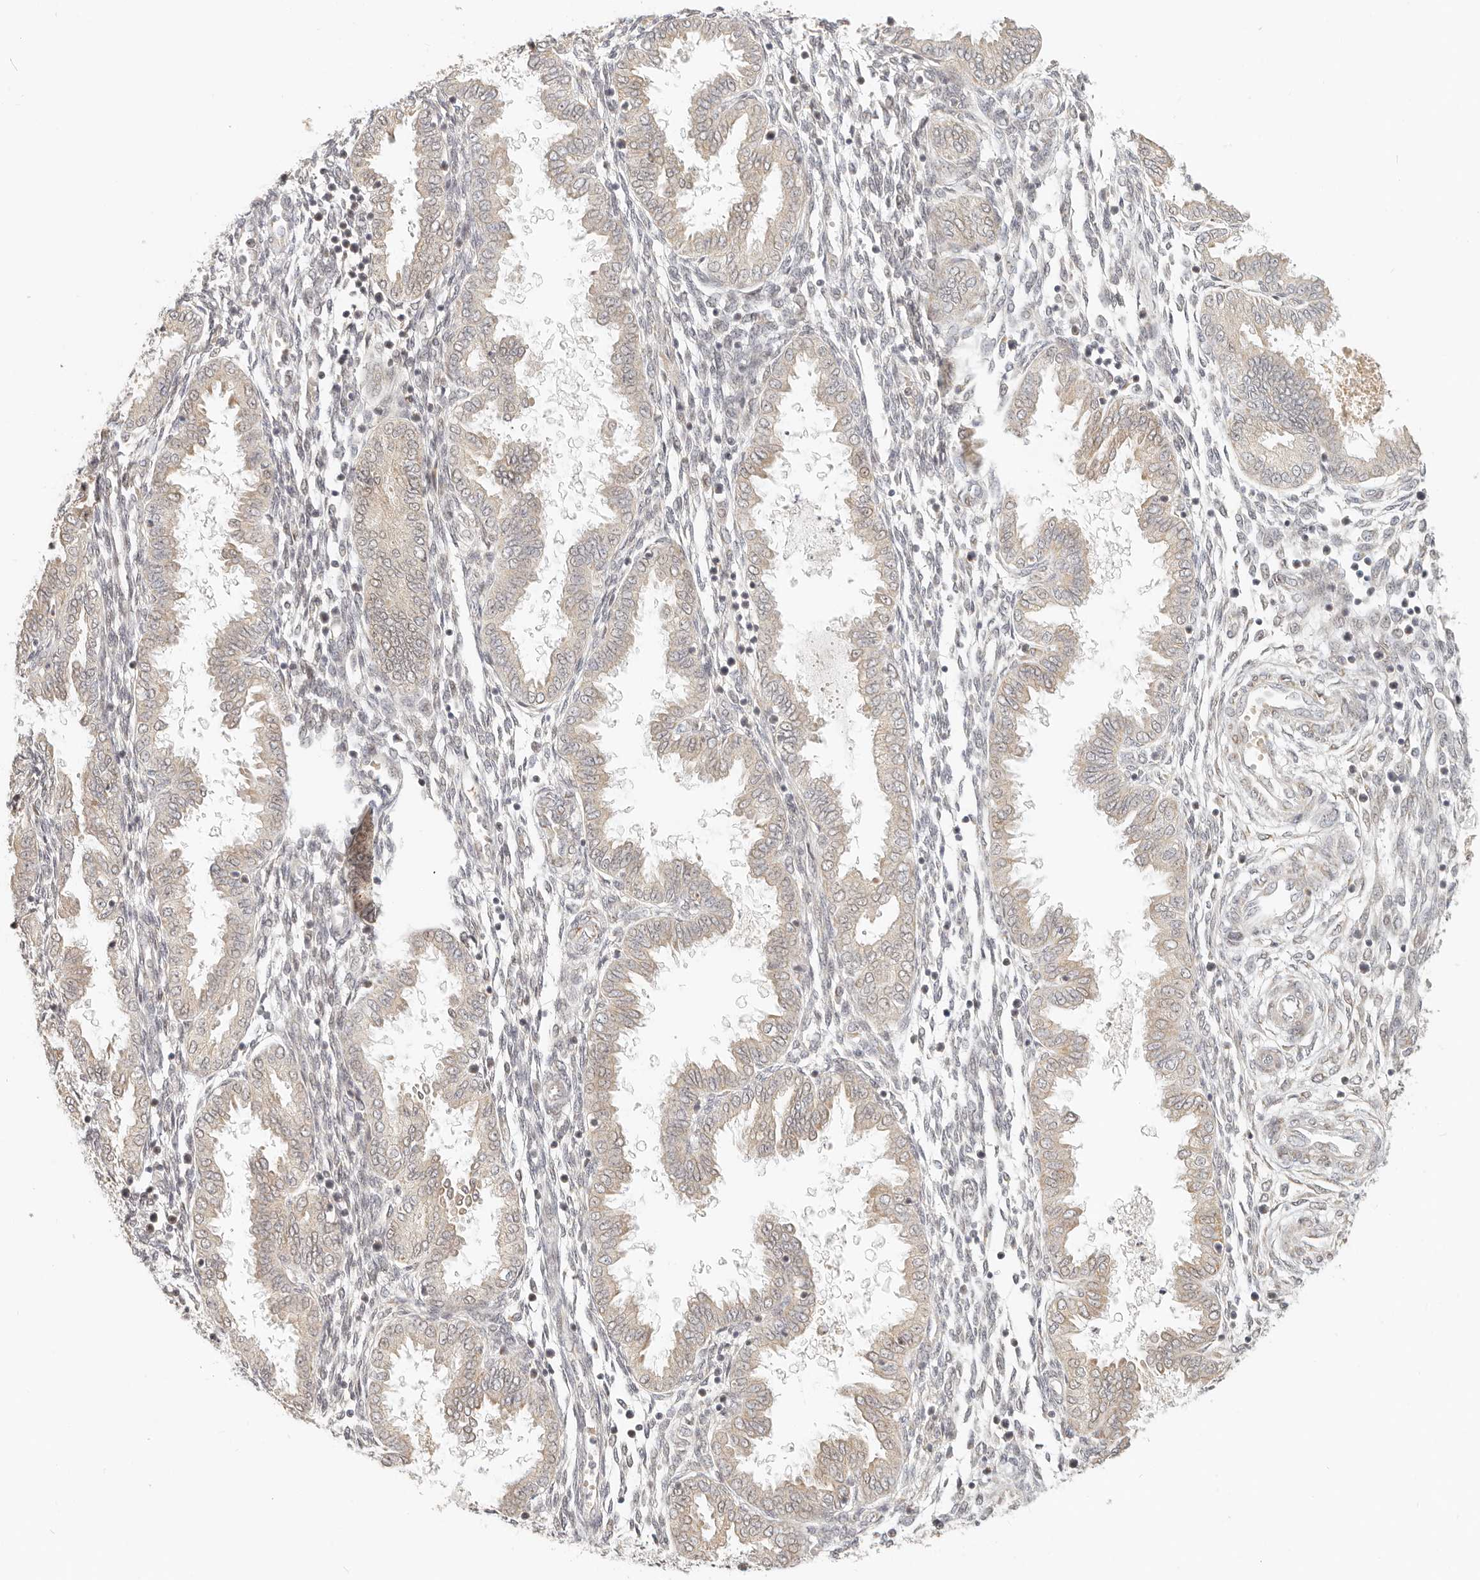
{"staining": {"intensity": "negative", "quantity": "none", "location": "none"}, "tissue": "endometrium", "cell_type": "Cells in endometrial stroma", "image_type": "normal", "snomed": [{"axis": "morphology", "description": "Normal tissue, NOS"}, {"axis": "topography", "description": "Endometrium"}], "caption": "This is an immunohistochemistry (IHC) micrograph of normal endometrium. There is no staining in cells in endometrial stroma.", "gene": "FAM20B", "patient": {"sex": "female", "age": 33}}